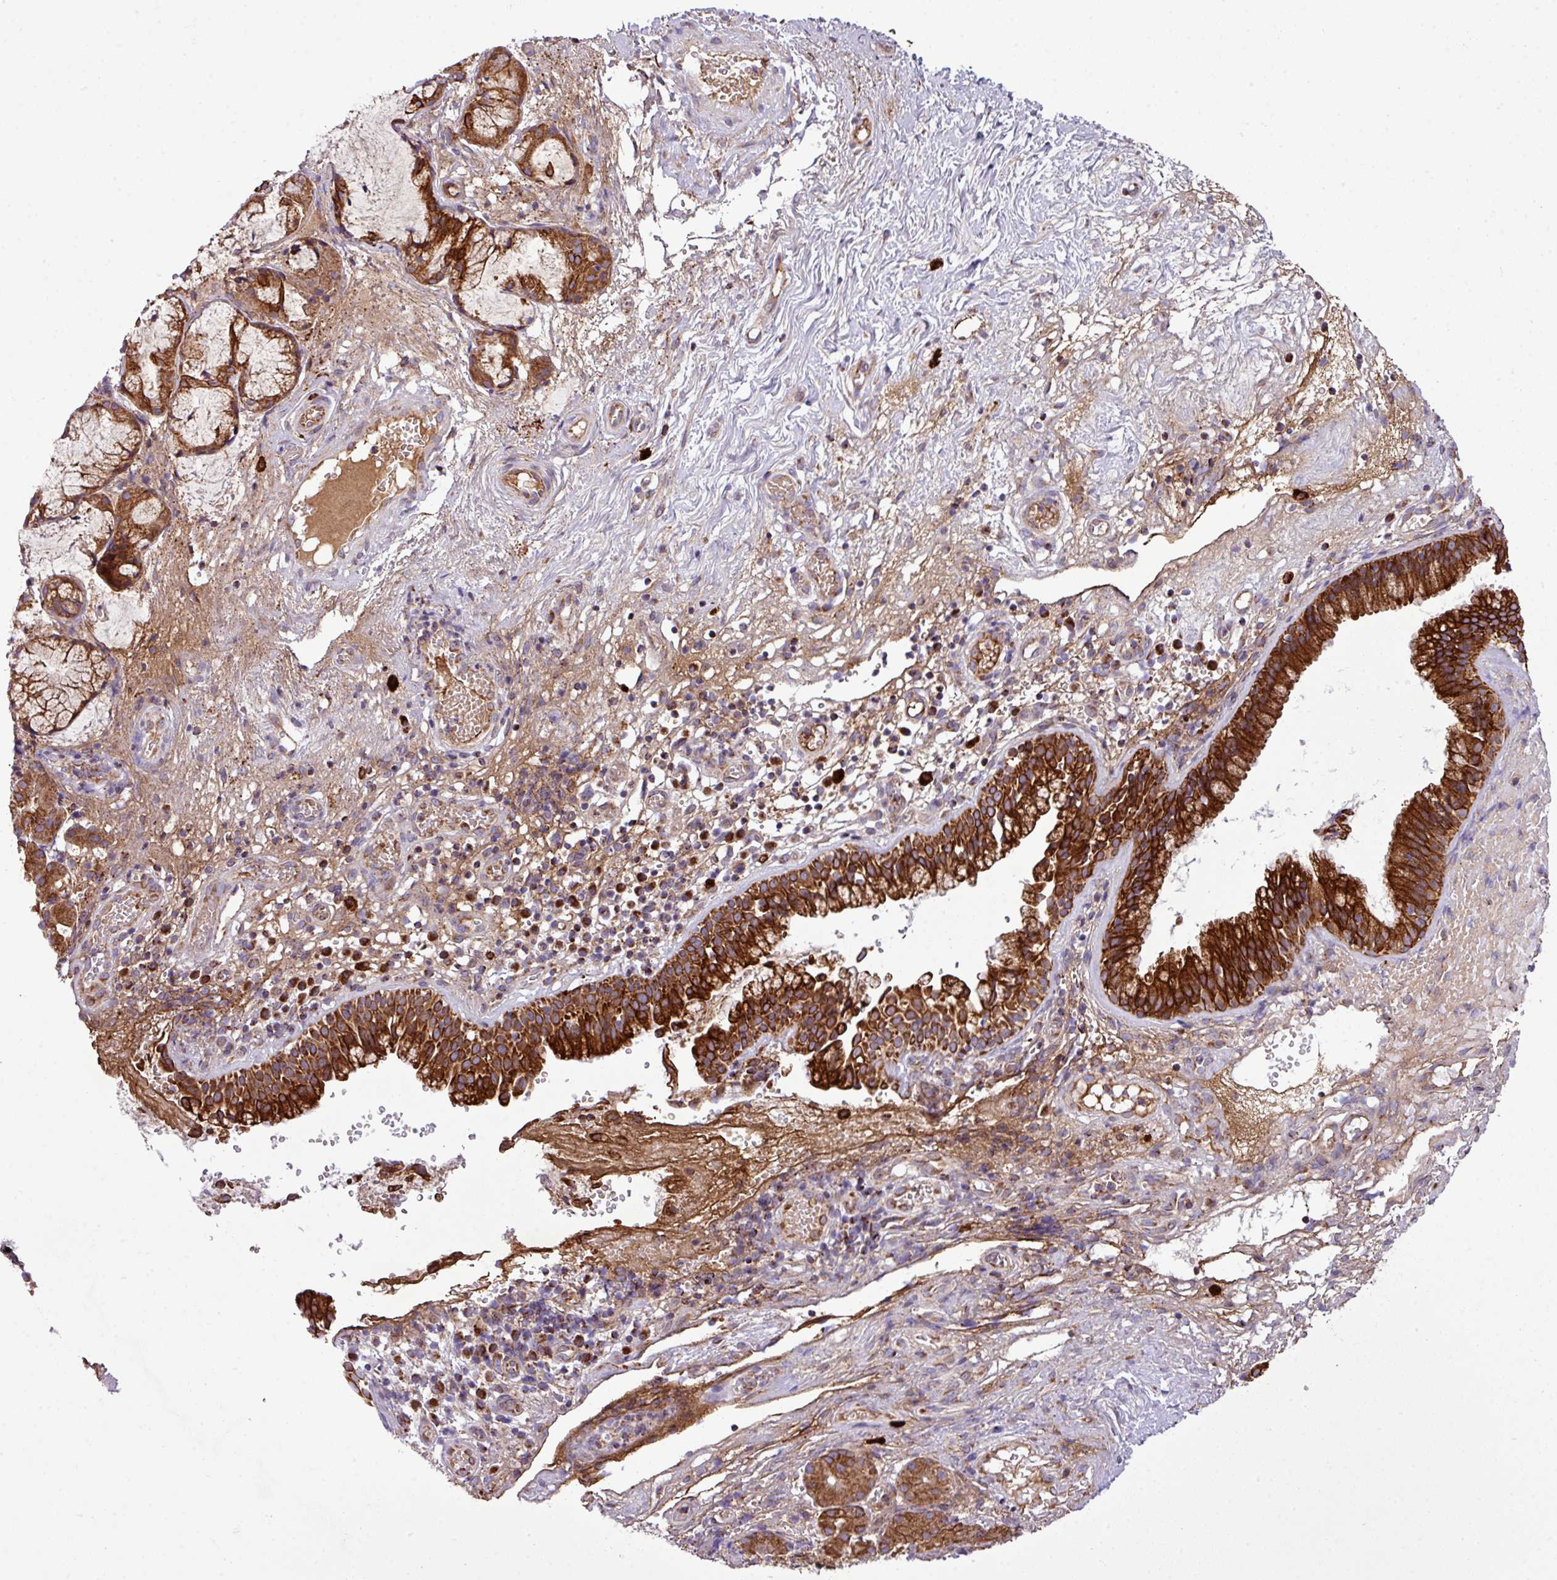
{"staining": {"intensity": "strong", "quantity": ">75%", "location": "cytoplasmic/membranous"}, "tissue": "nasopharynx", "cell_type": "Respiratory epithelial cells", "image_type": "normal", "snomed": [{"axis": "morphology", "description": "Normal tissue, NOS"}, {"axis": "topography", "description": "Nasopharynx"}], "caption": "High-power microscopy captured an immunohistochemistry (IHC) photomicrograph of benign nasopharynx, revealing strong cytoplasmic/membranous positivity in about >75% of respiratory epithelial cells. The protein of interest is stained brown, and the nuclei are stained in blue (DAB IHC with brightfield microscopy, high magnification).", "gene": "ZNF569", "patient": {"sex": "male", "age": 65}}